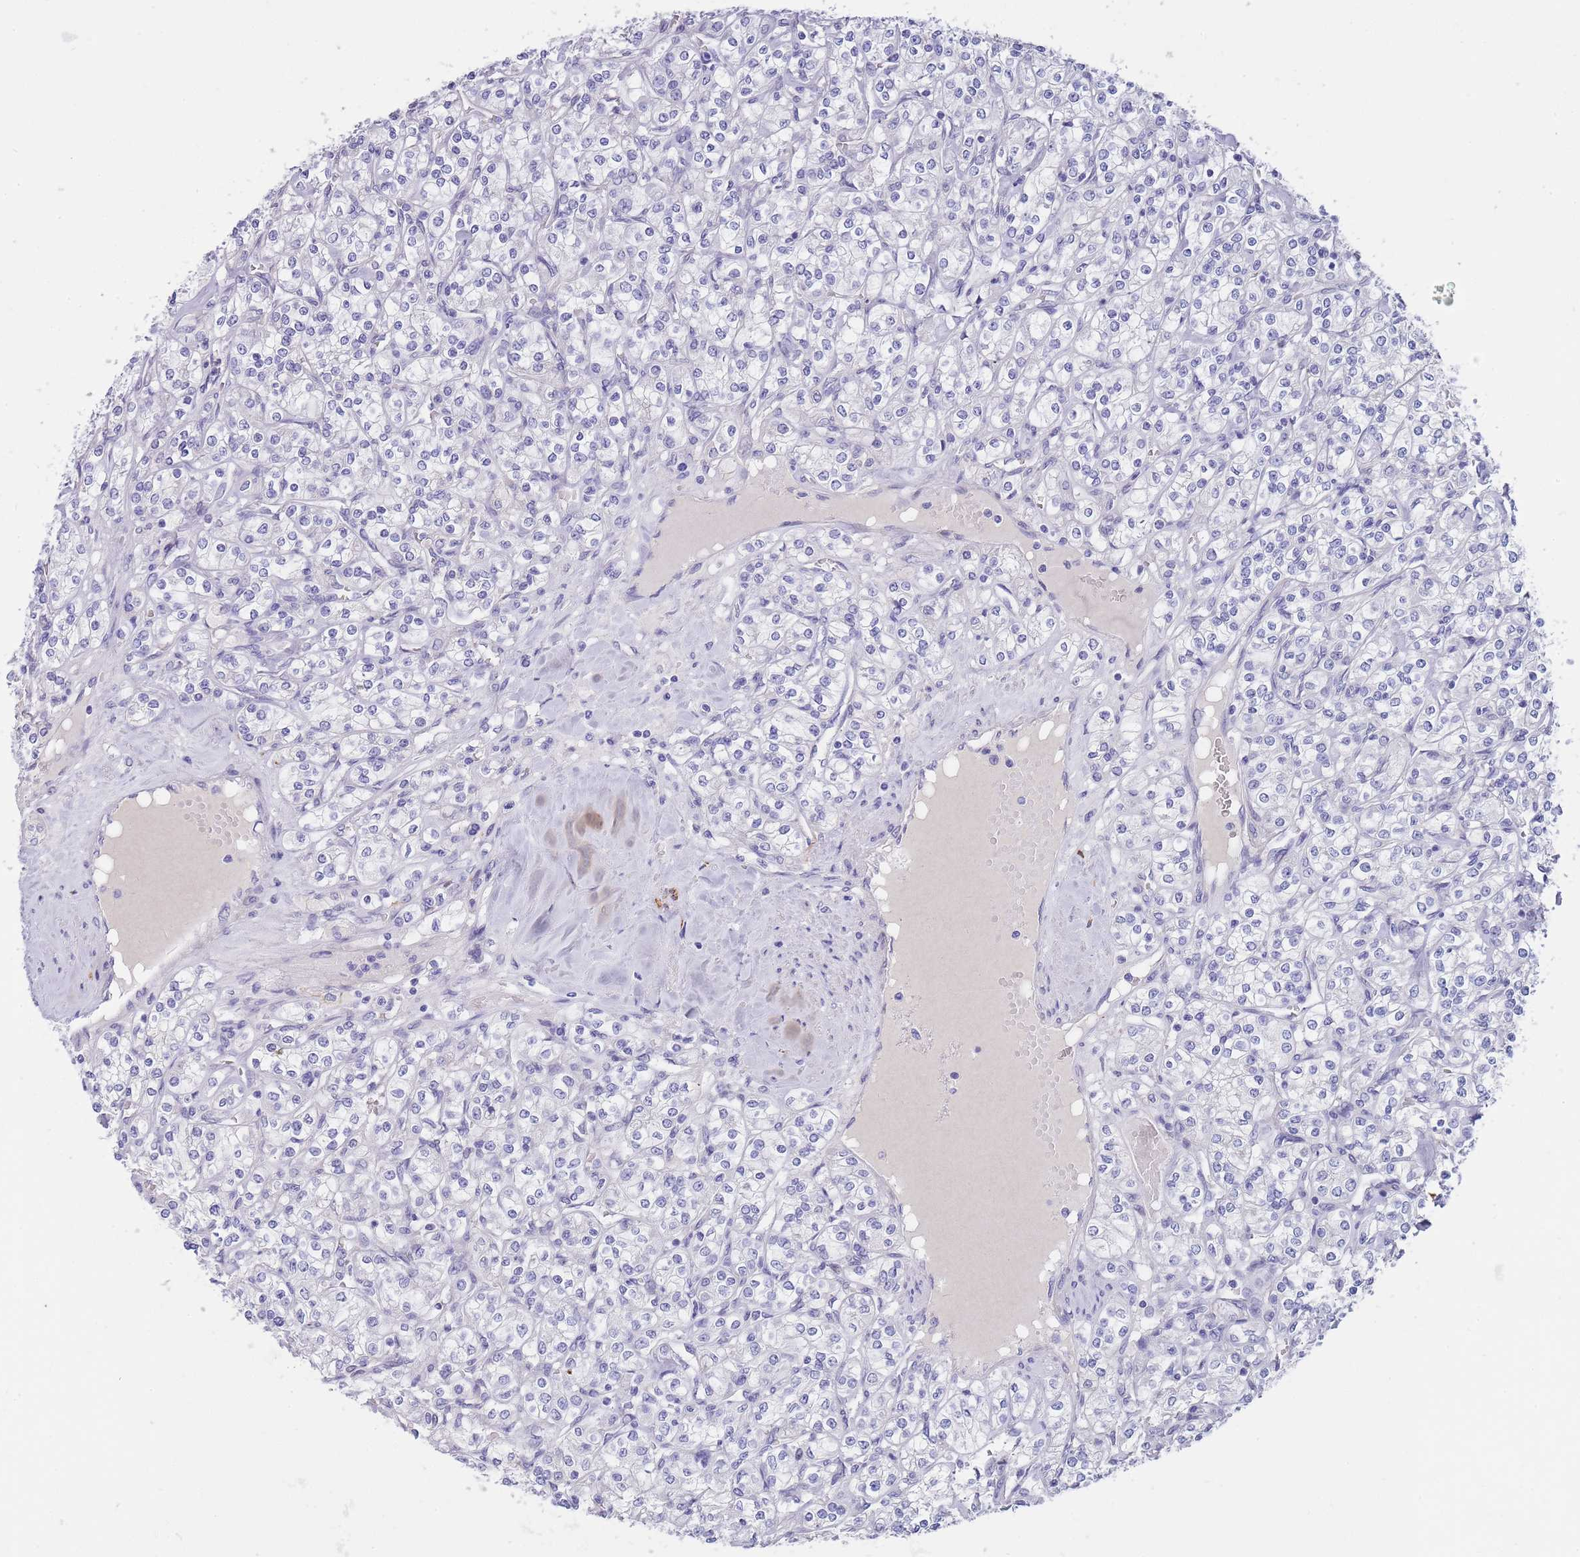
{"staining": {"intensity": "negative", "quantity": "none", "location": "none"}, "tissue": "renal cancer", "cell_type": "Tumor cells", "image_type": "cancer", "snomed": [{"axis": "morphology", "description": "Adenocarcinoma, NOS"}, {"axis": "topography", "description": "Kidney"}], "caption": "Adenocarcinoma (renal) stained for a protein using immunohistochemistry (IHC) displays no expression tumor cells.", "gene": "NLRP6", "patient": {"sex": "male", "age": 77}}